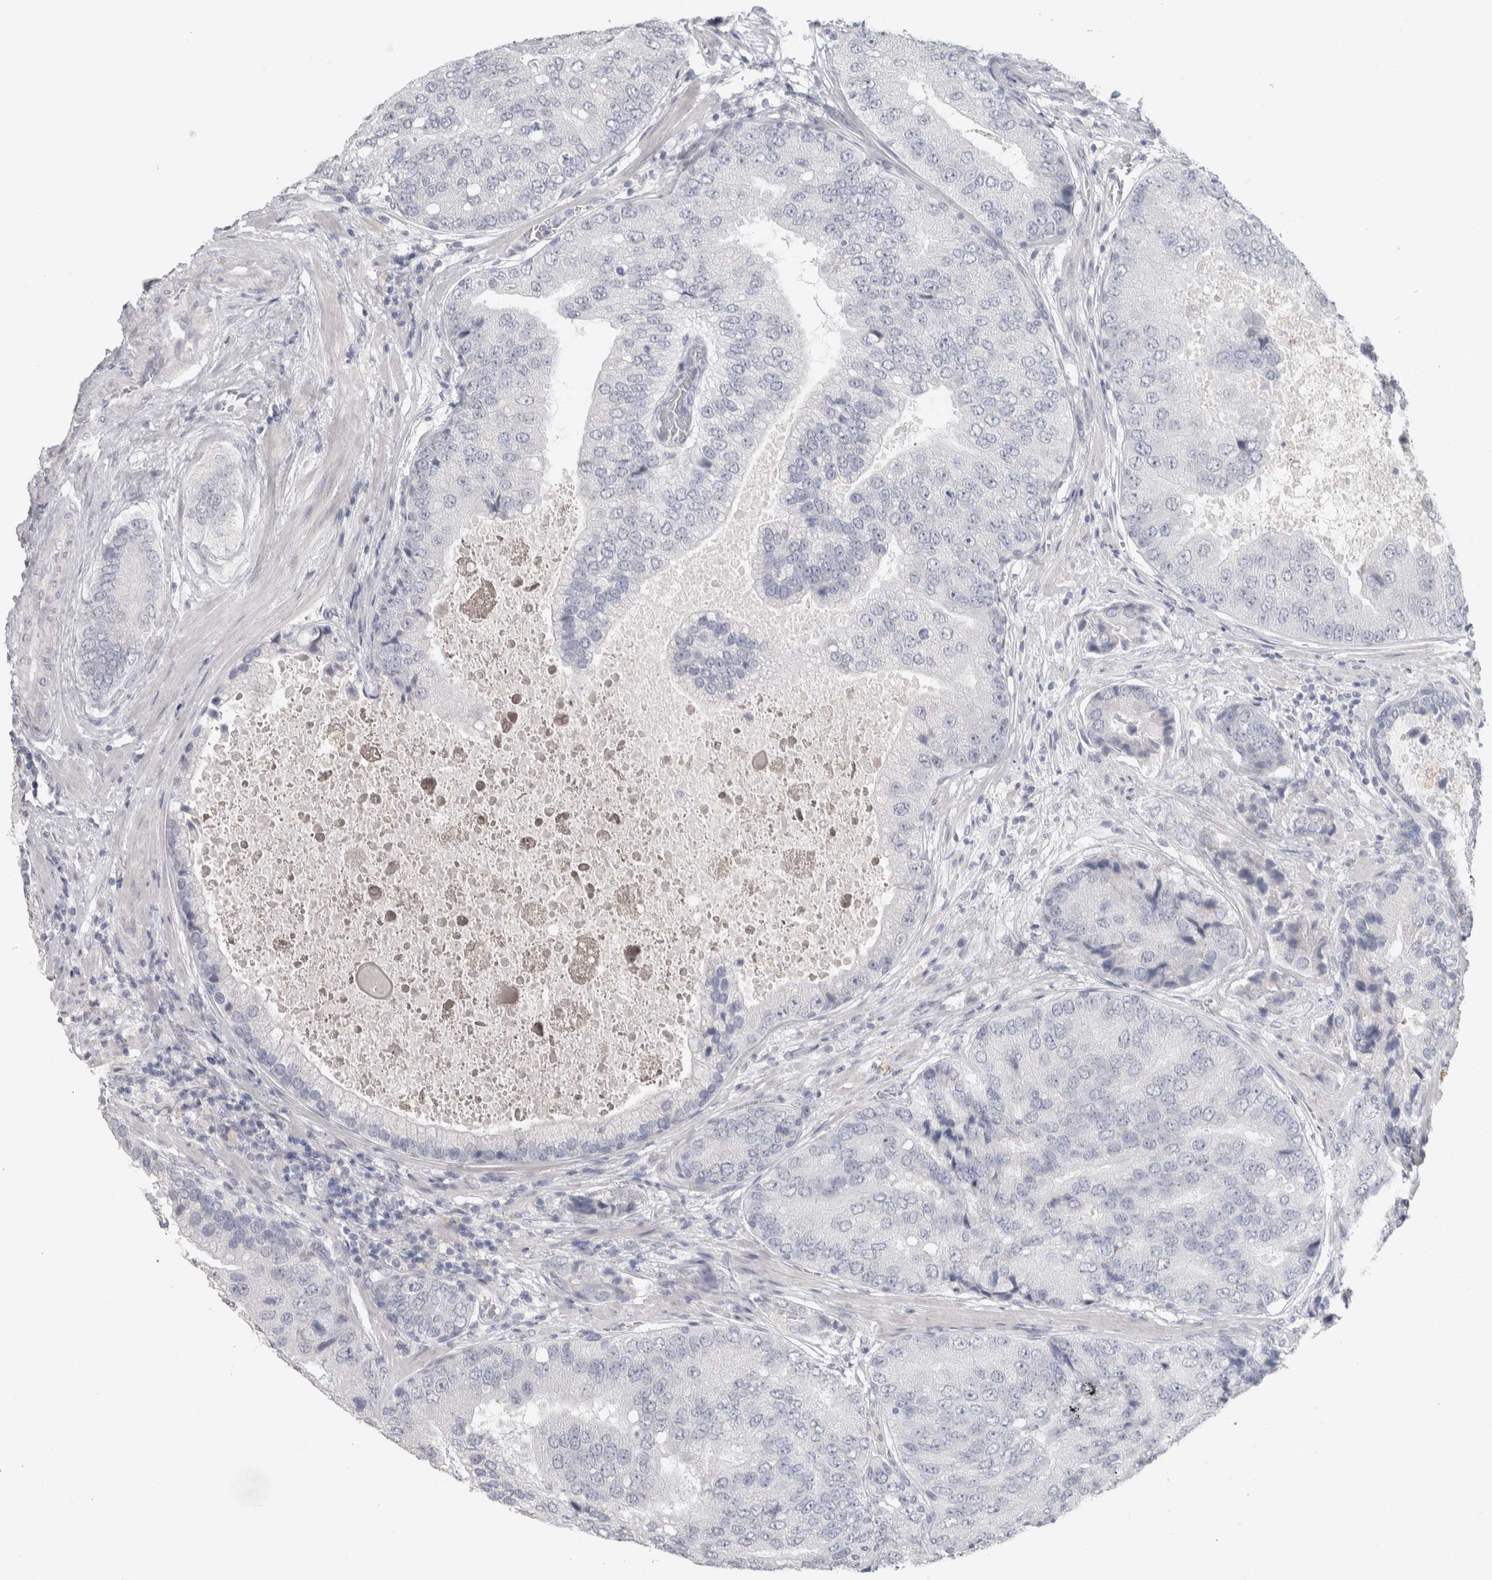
{"staining": {"intensity": "negative", "quantity": "none", "location": "none"}, "tissue": "prostate cancer", "cell_type": "Tumor cells", "image_type": "cancer", "snomed": [{"axis": "morphology", "description": "Adenocarcinoma, High grade"}, {"axis": "topography", "description": "Prostate"}], "caption": "Immunohistochemical staining of prostate cancer (high-grade adenocarcinoma) exhibits no significant staining in tumor cells.", "gene": "SLC6A1", "patient": {"sex": "male", "age": 70}}